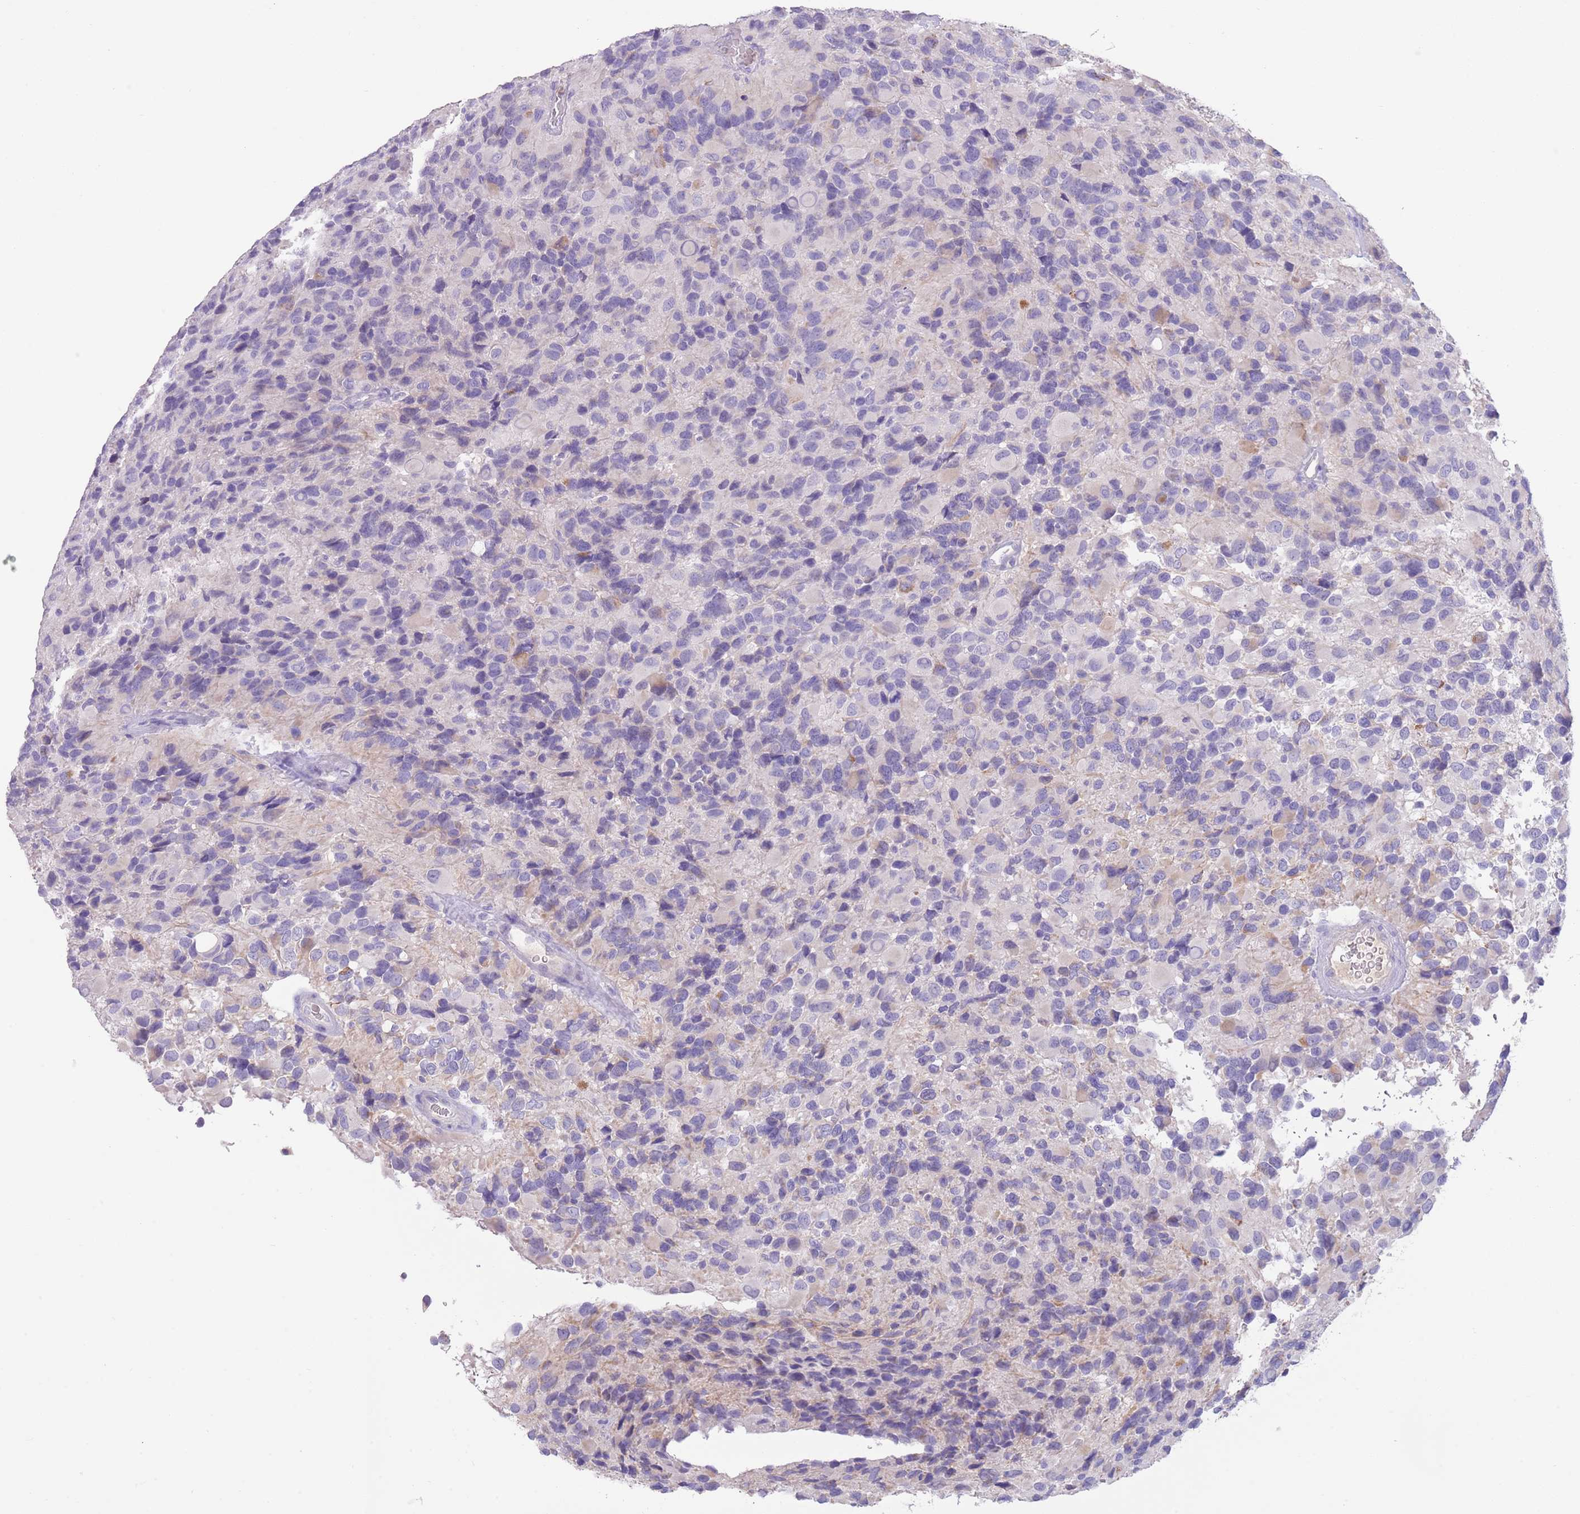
{"staining": {"intensity": "negative", "quantity": "none", "location": "none"}, "tissue": "glioma", "cell_type": "Tumor cells", "image_type": "cancer", "snomed": [{"axis": "morphology", "description": "Glioma, malignant, High grade"}, {"axis": "topography", "description": "Brain"}], "caption": "Human glioma stained for a protein using immunohistochemistry reveals no expression in tumor cells.", "gene": "IGFL4", "patient": {"sex": "male", "age": 77}}